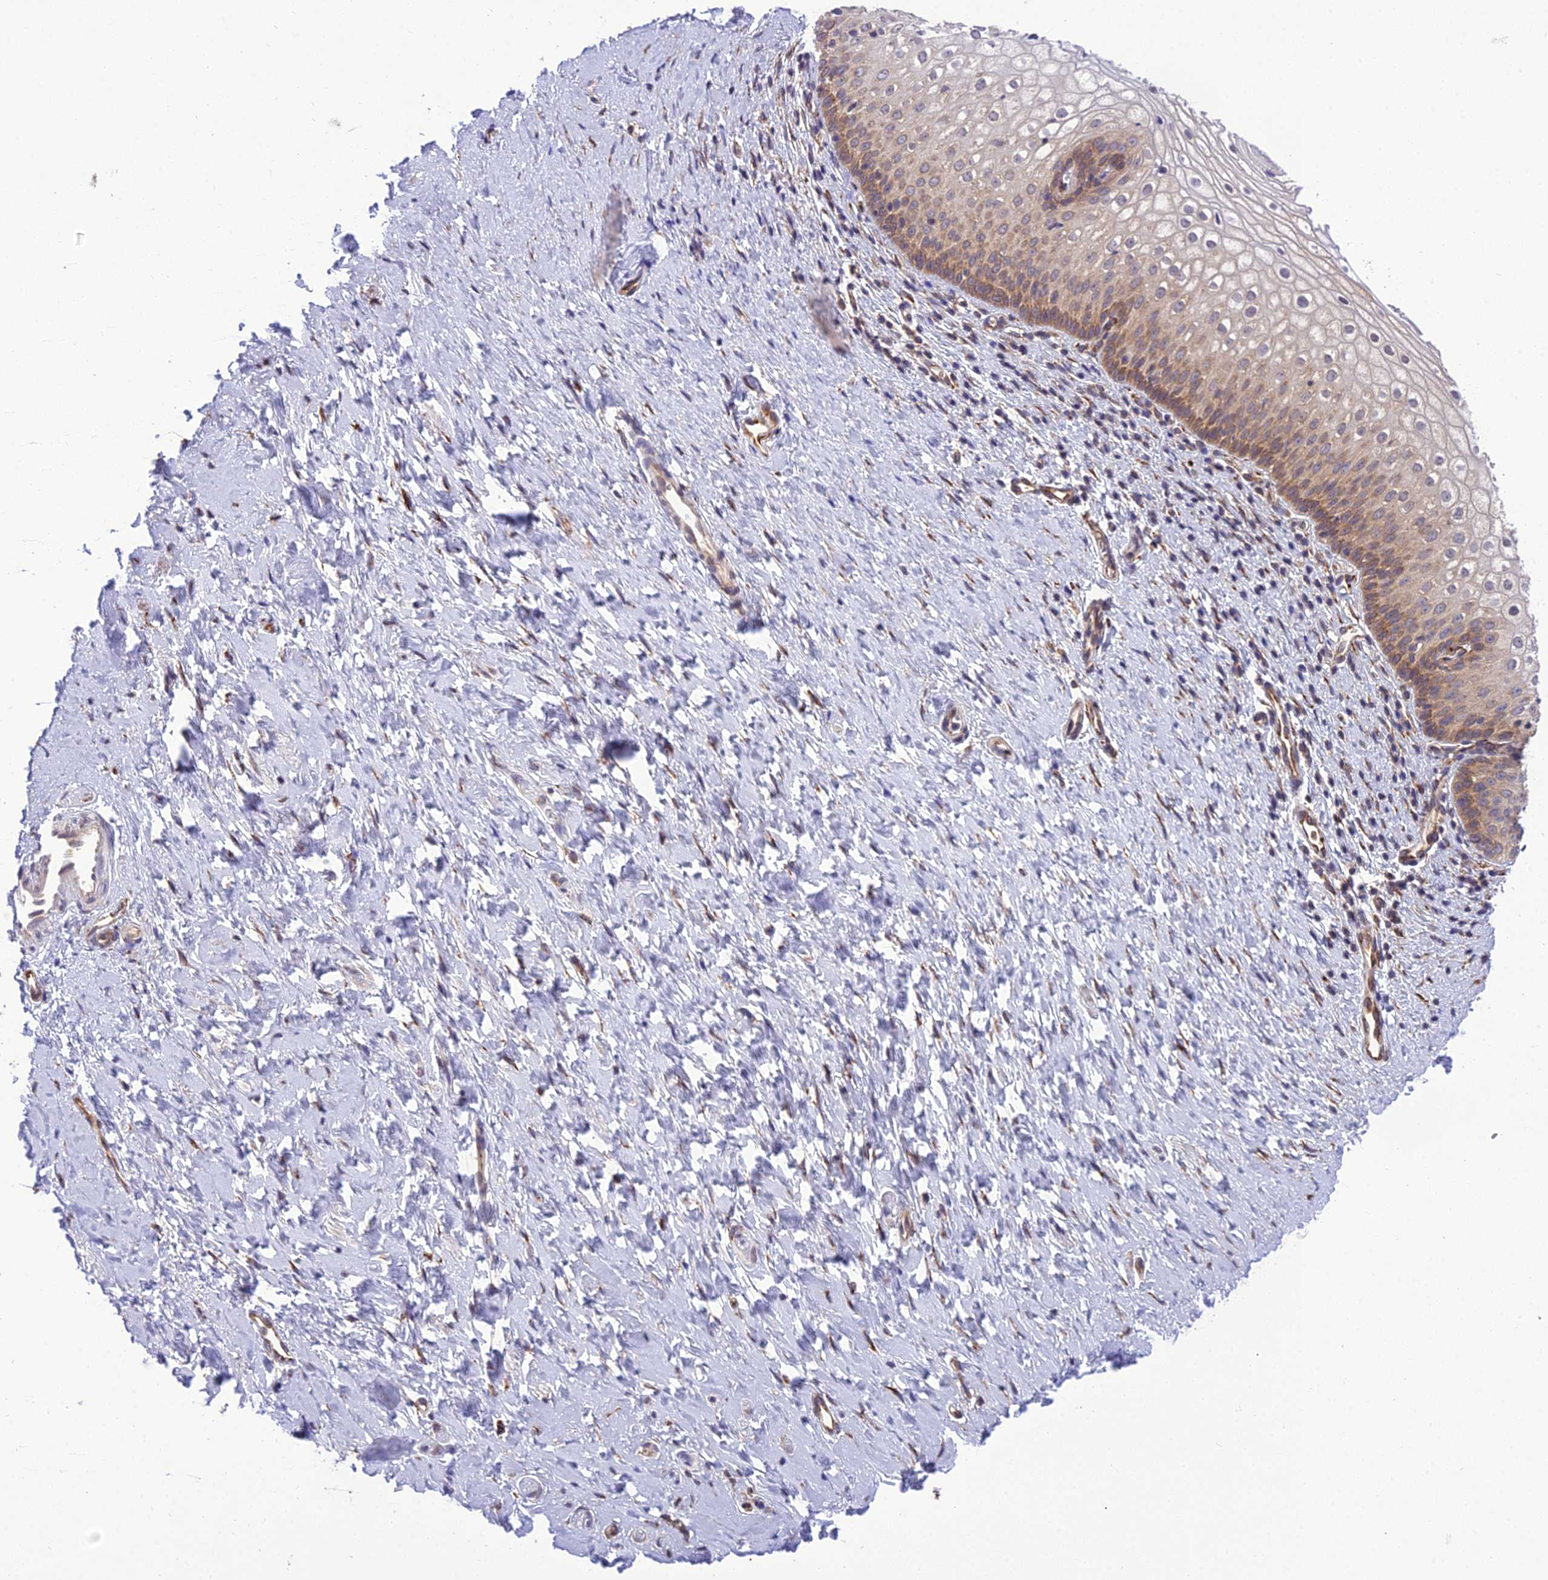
{"staining": {"intensity": "moderate", "quantity": "<25%", "location": "cytoplasmic/membranous"}, "tissue": "vagina", "cell_type": "Squamous epithelial cells", "image_type": "normal", "snomed": [{"axis": "morphology", "description": "Normal tissue, NOS"}, {"axis": "topography", "description": "Vagina"}], "caption": "A micrograph of vagina stained for a protein demonstrates moderate cytoplasmic/membranous brown staining in squamous epithelial cells.", "gene": "DHCR7", "patient": {"sex": "female", "age": 60}}